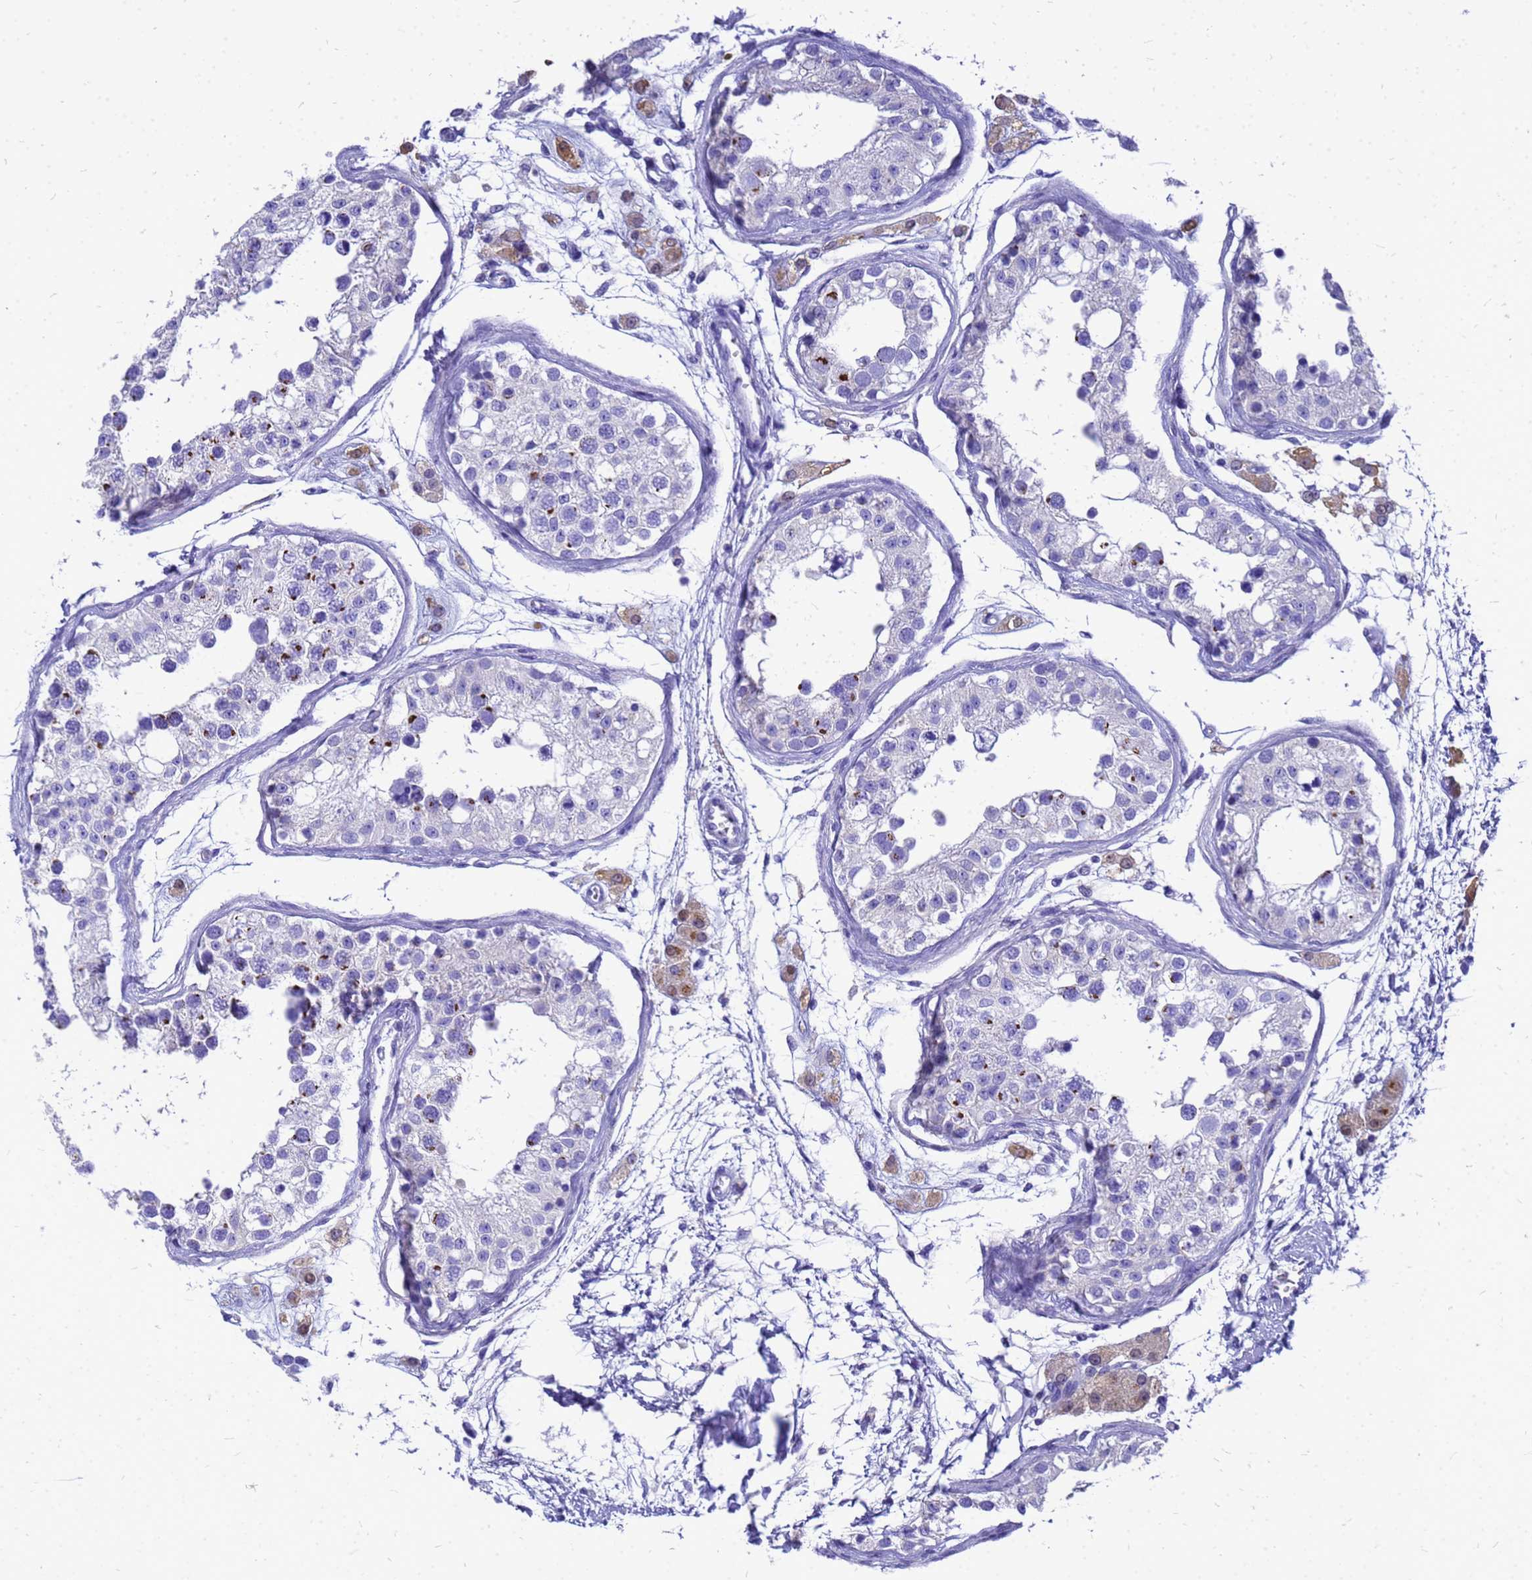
{"staining": {"intensity": "strong", "quantity": "<25%", "location": "cytoplasmic/membranous"}, "tissue": "testis", "cell_type": "Cells in seminiferous ducts", "image_type": "normal", "snomed": [{"axis": "morphology", "description": "Normal tissue, NOS"}, {"axis": "morphology", "description": "Adenocarcinoma, metastatic, NOS"}, {"axis": "topography", "description": "Testis"}], "caption": "Unremarkable testis demonstrates strong cytoplasmic/membranous expression in about <25% of cells in seminiferous ducts (DAB (3,3'-diaminobenzidine) = brown stain, brightfield microscopy at high magnification)..", "gene": "OR52E2", "patient": {"sex": "male", "age": 26}}